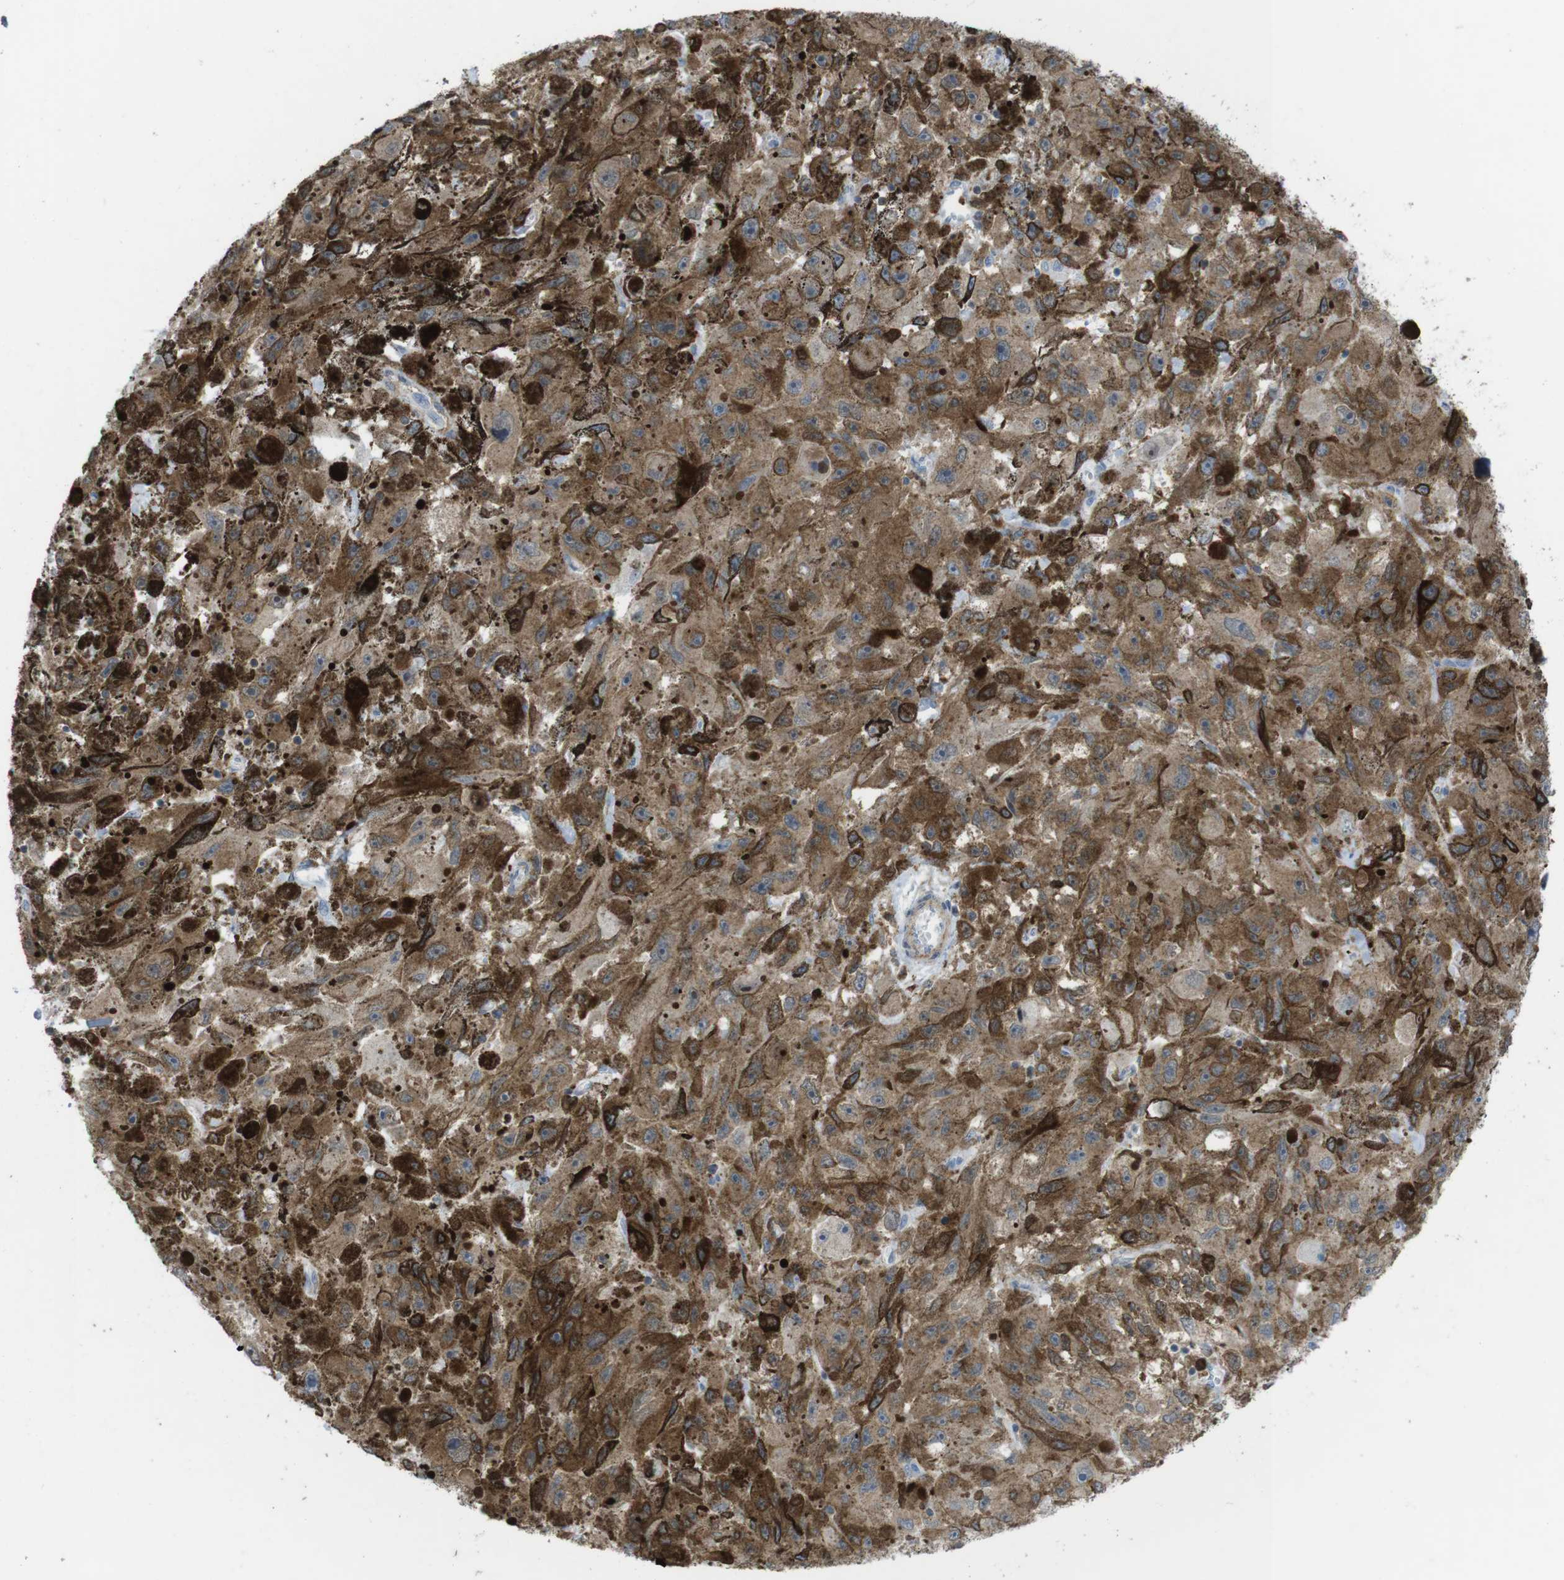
{"staining": {"intensity": "moderate", "quantity": ">75%", "location": "cytoplasmic/membranous"}, "tissue": "melanoma", "cell_type": "Tumor cells", "image_type": "cancer", "snomed": [{"axis": "morphology", "description": "Malignant melanoma, NOS"}, {"axis": "topography", "description": "Skin"}], "caption": "An image of malignant melanoma stained for a protein displays moderate cytoplasmic/membranous brown staining in tumor cells.", "gene": "PRKCD", "patient": {"sex": "female", "age": 104}}